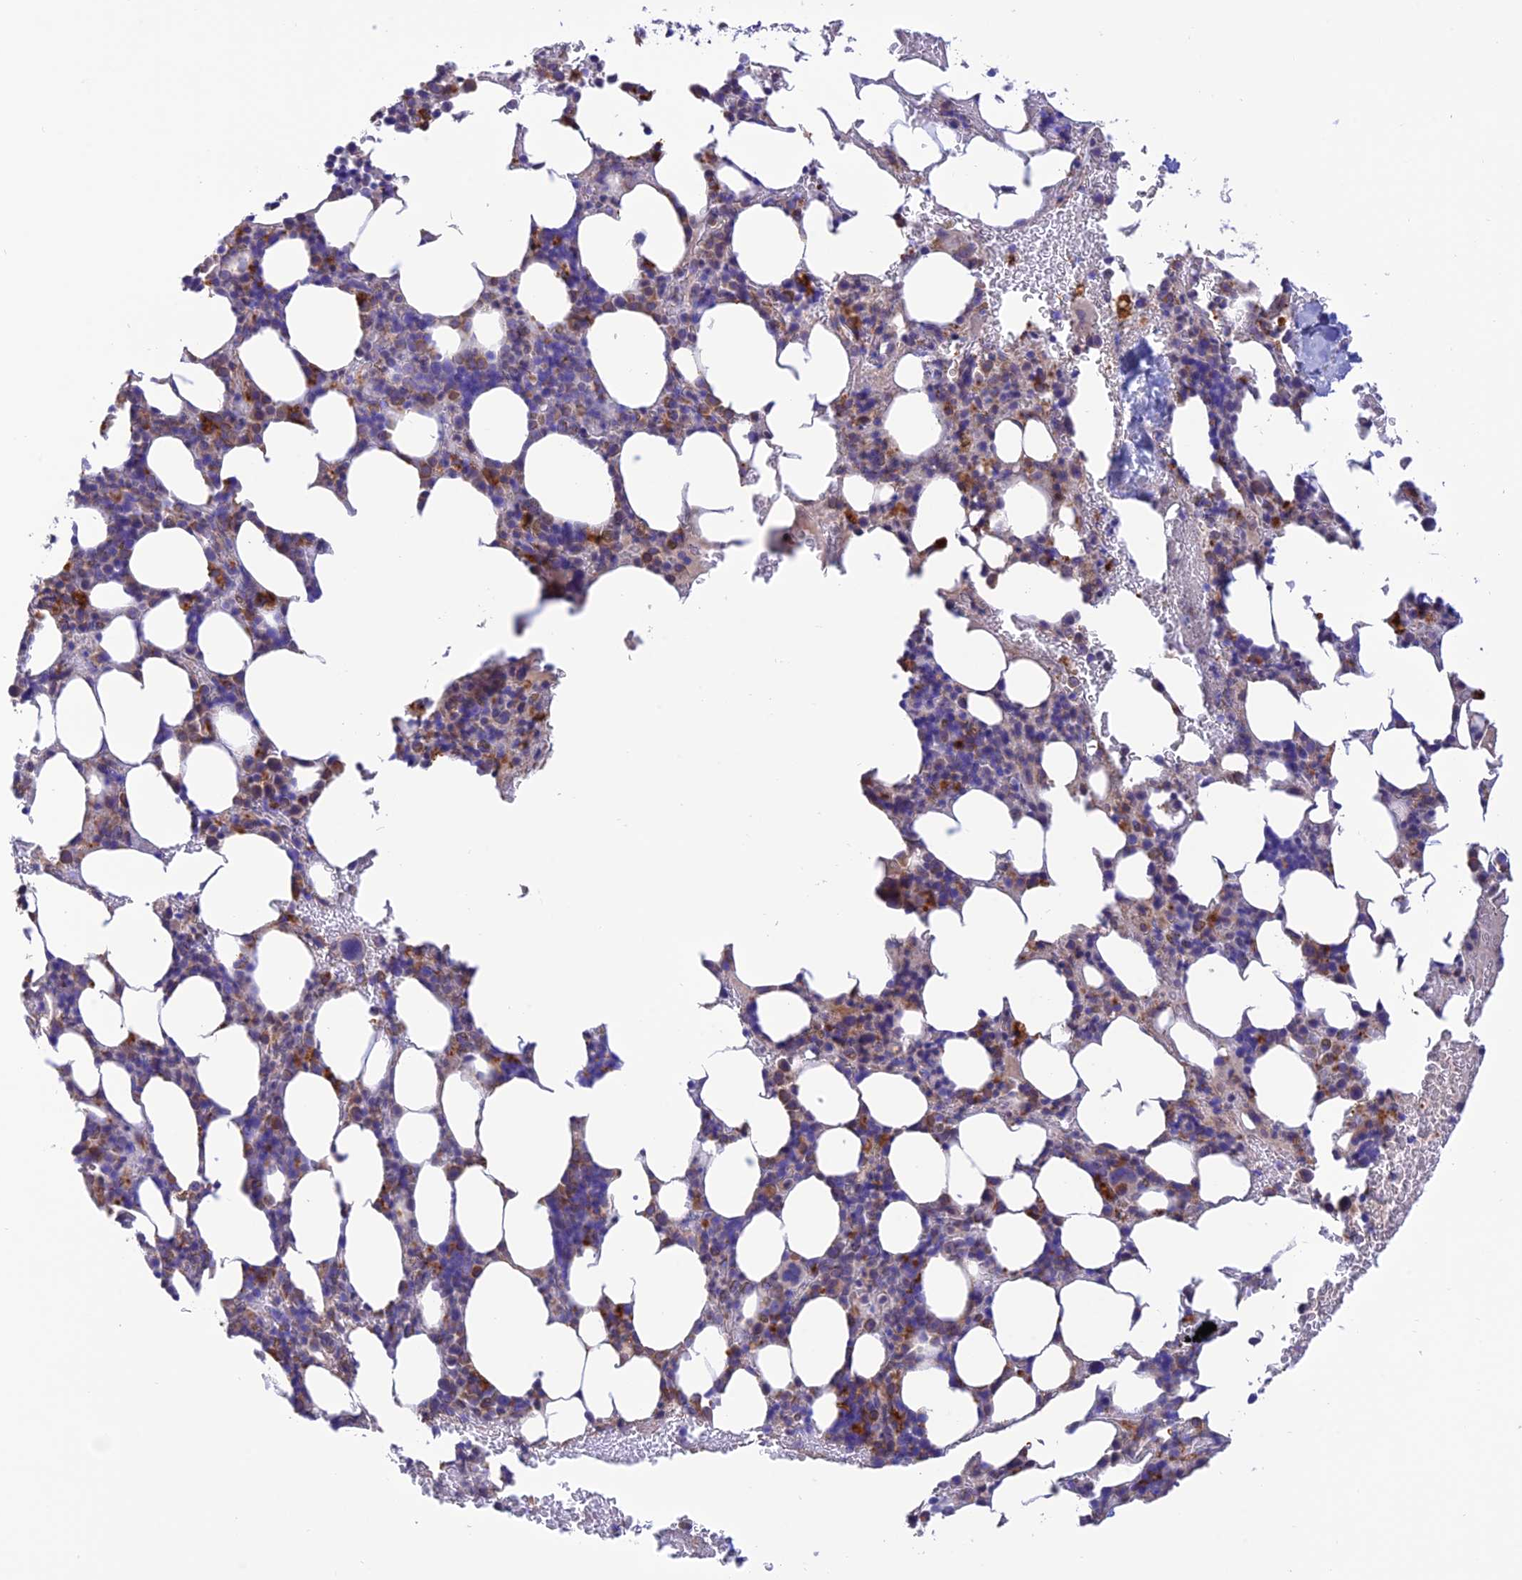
{"staining": {"intensity": "moderate", "quantity": "<25%", "location": "cytoplasmic/membranous"}, "tissue": "bone marrow", "cell_type": "Hematopoietic cells", "image_type": "normal", "snomed": [{"axis": "morphology", "description": "Normal tissue, NOS"}, {"axis": "topography", "description": "Bone marrow"}], "caption": "High-magnification brightfield microscopy of unremarkable bone marrow stained with DAB (brown) and counterstained with hematoxylin (blue). hematopoietic cells exhibit moderate cytoplasmic/membranous staining is identified in about<25% of cells.", "gene": "ENSG00000255439", "patient": {"sex": "male", "age": 78}}